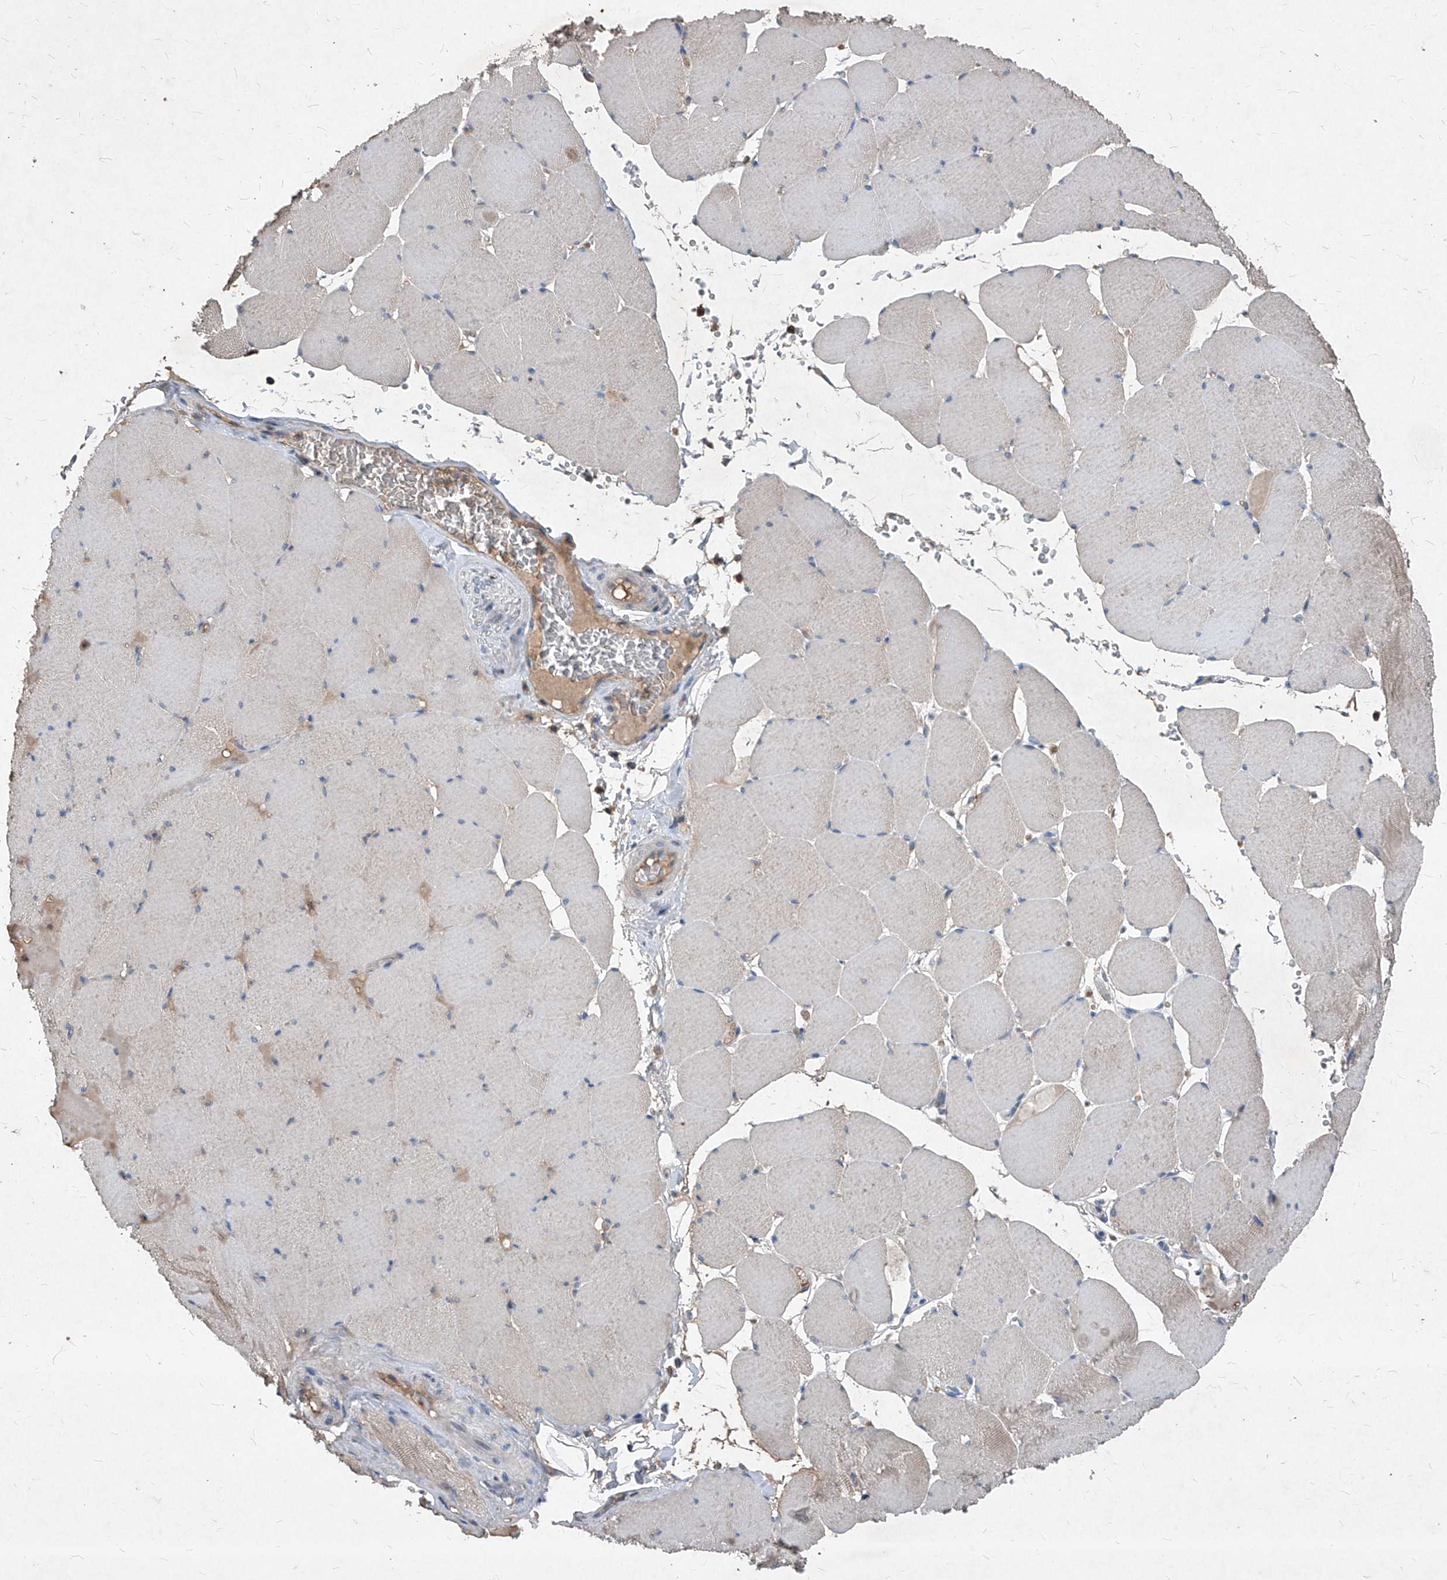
{"staining": {"intensity": "weak", "quantity": "<25%", "location": "cytoplasmic/membranous"}, "tissue": "skeletal muscle", "cell_type": "Myocytes", "image_type": "normal", "snomed": [{"axis": "morphology", "description": "Normal tissue, NOS"}, {"axis": "topography", "description": "Skeletal muscle"}, {"axis": "topography", "description": "Head-Neck"}], "caption": "This is an immunohistochemistry (IHC) micrograph of unremarkable skeletal muscle. There is no expression in myocytes.", "gene": "SYNGR1", "patient": {"sex": "male", "age": 66}}